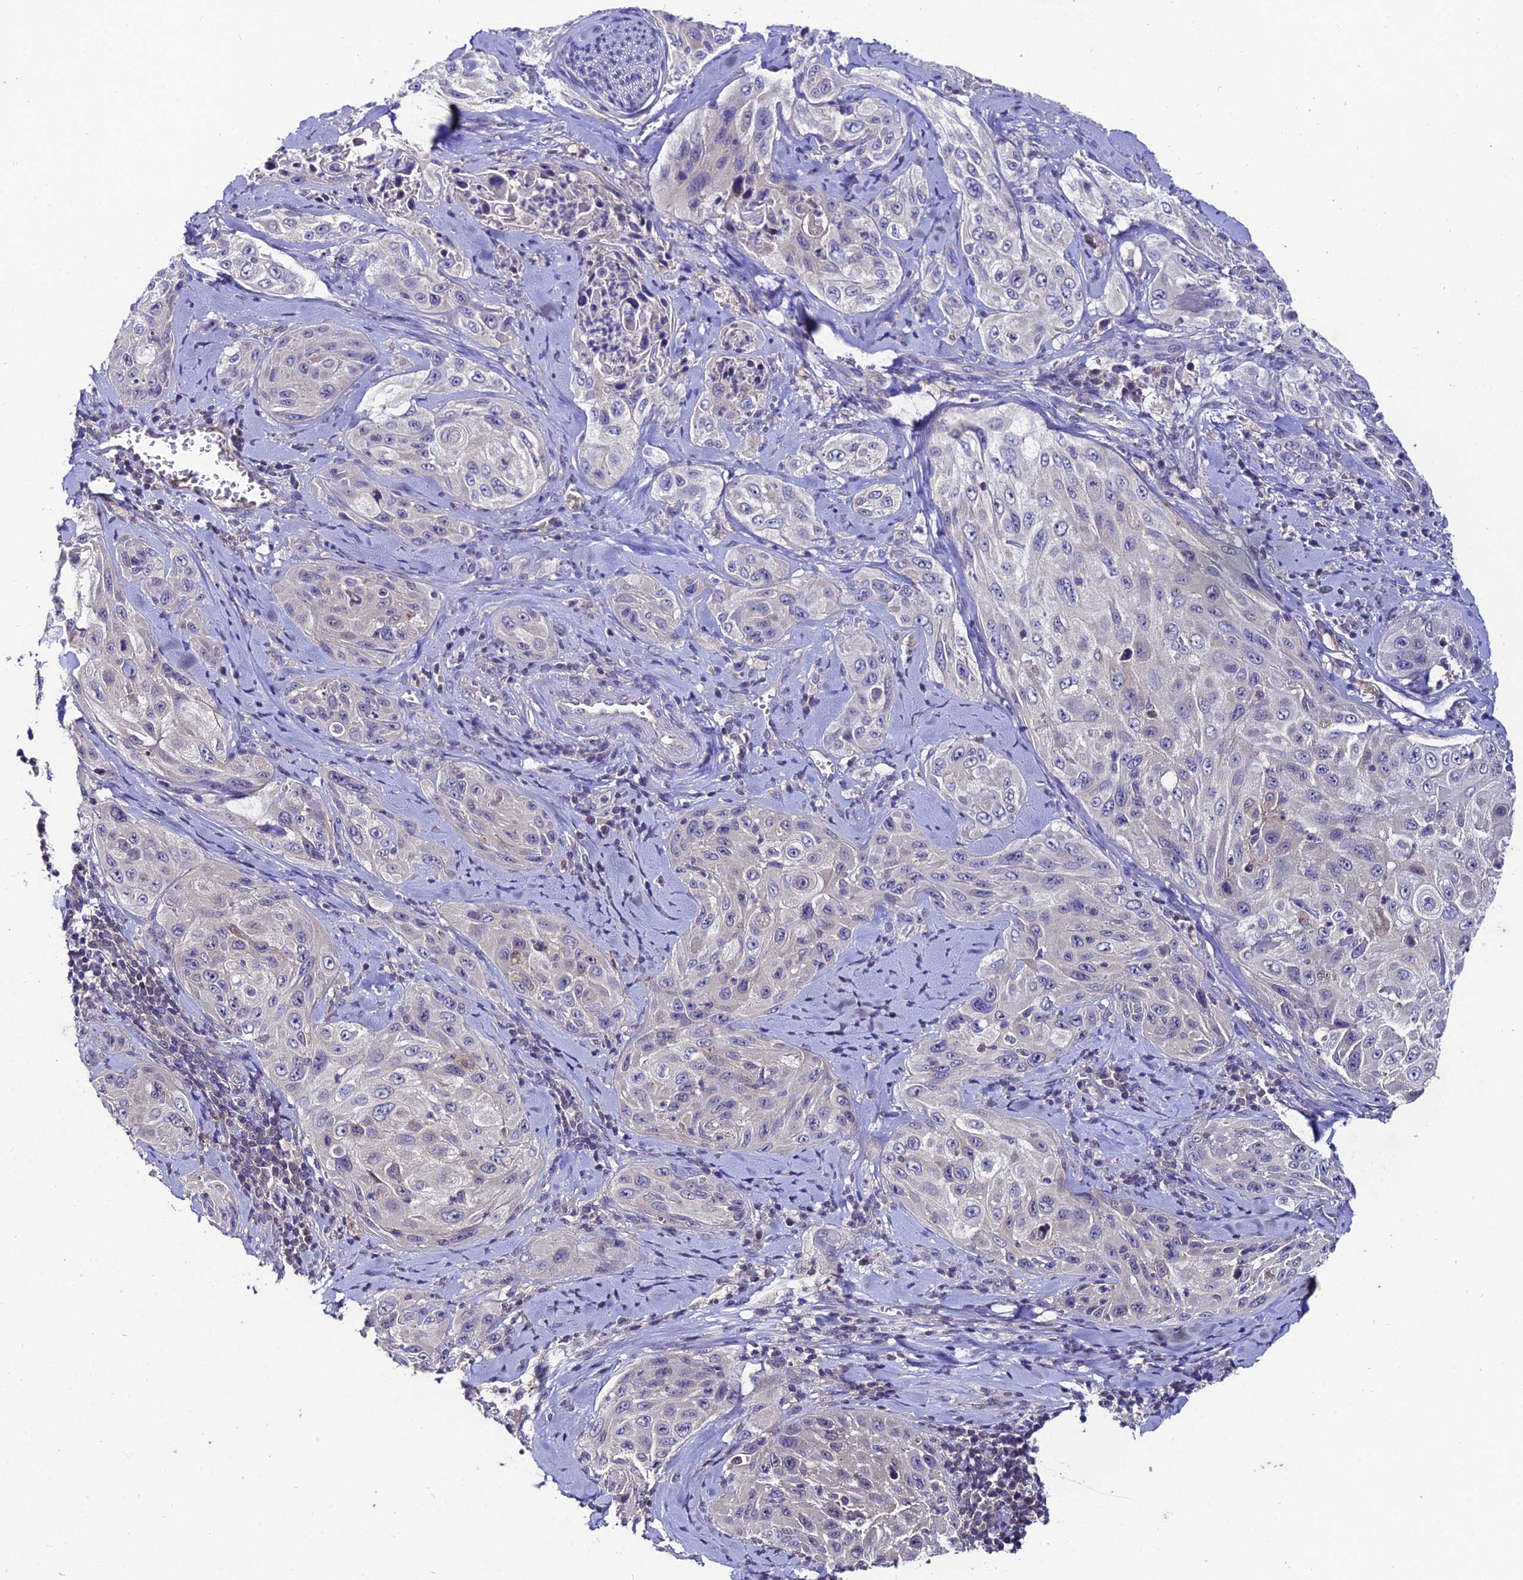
{"staining": {"intensity": "negative", "quantity": "none", "location": "none"}, "tissue": "cervical cancer", "cell_type": "Tumor cells", "image_type": "cancer", "snomed": [{"axis": "morphology", "description": "Squamous cell carcinoma, NOS"}, {"axis": "topography", "description": "Cervix"}], "caption": "This is an IHC photomicrograph of cervical squamous cell carcinoma. There is no staining in tumor cells.", "gene": "LGALS7", "patient": {"sex": "female", "age": 42}}